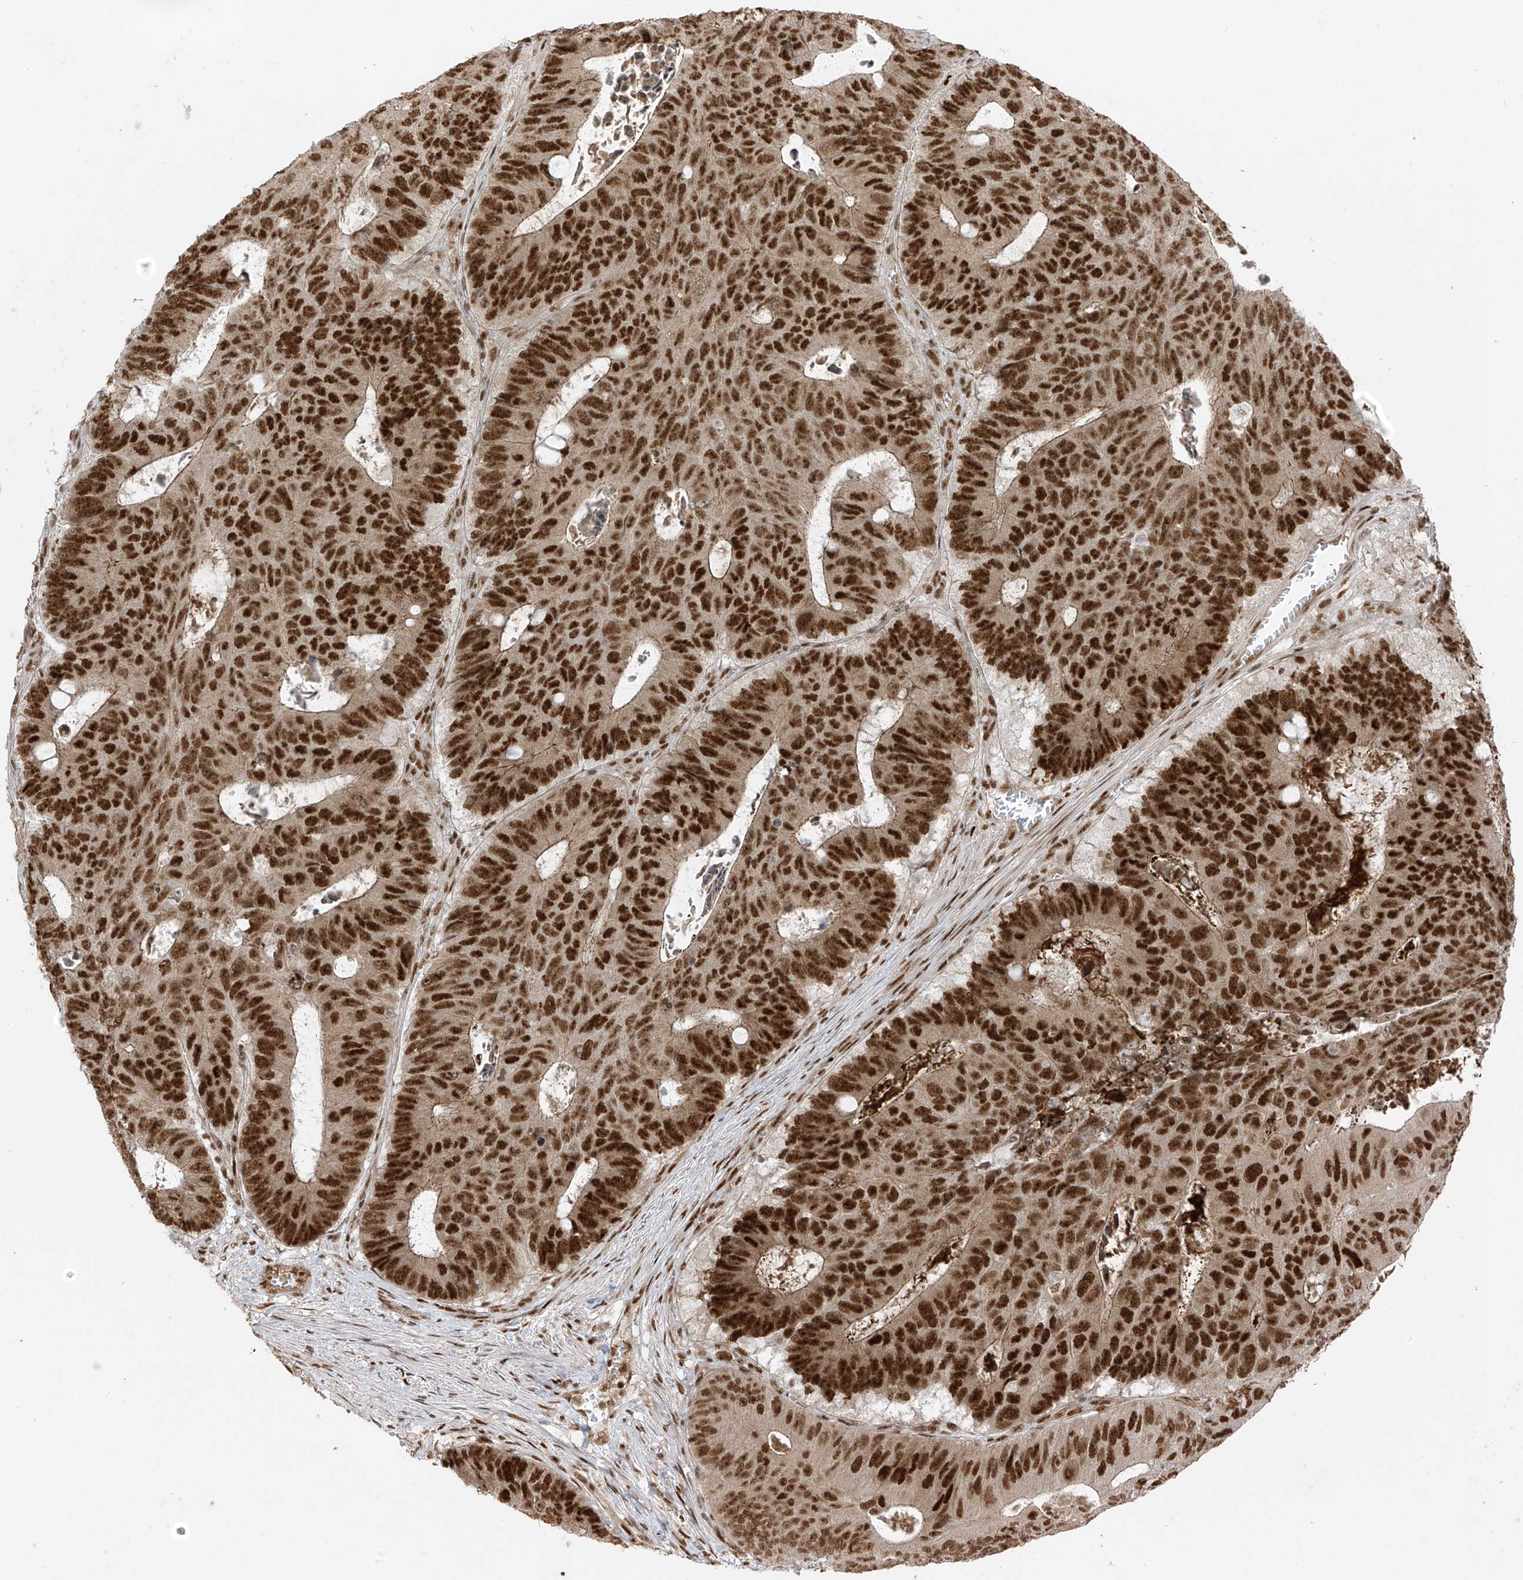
{"staining": {"intensity": "strong", "quantity": ">75%", "location": "nuclear"}, "tissue": "colorectal cancer", "cell_type": "Tumor cells", "image_type": "cancer", "snomed": [{"axis": "morphology", "description": "Adenocarcinoma, NOS"}, {"axis": "topography", "description": "Colon"}], "caption": "A brown stain highlights strong nuclear expression of a protein in human colorectal adenocarcinoma tumor cells.", "gene": "ARHGEF3", "patient": {"sex": "male", "age": 87}}